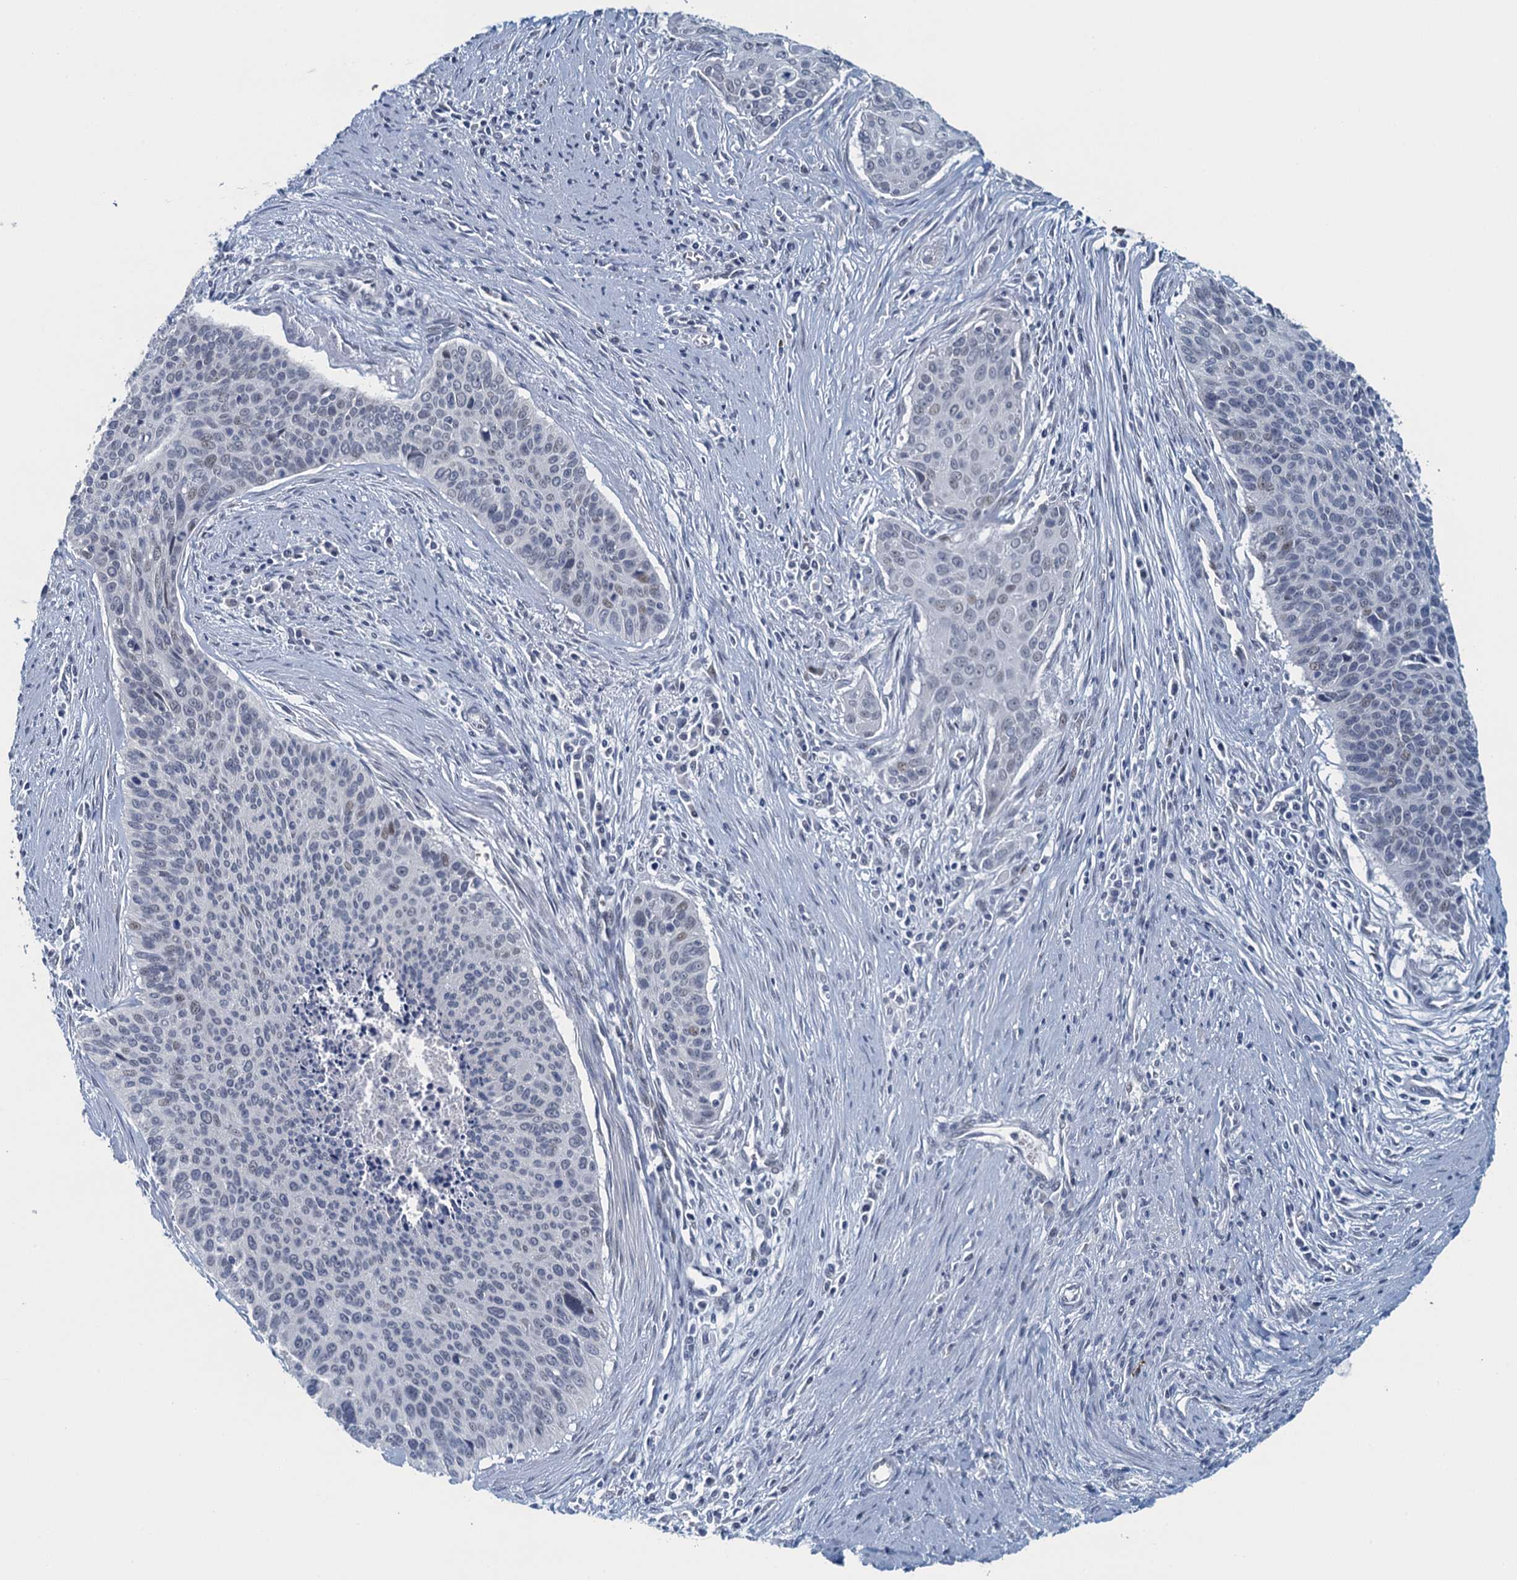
{"staining": {"intensity": "negative", "quantity": "none", "location": "none"}, "tissue": "cervical cancer", "cell_type": "Tumor cells", "image_type": "cancer", "snomed": [{"axis": "morphology", "description": "Squamous cell carcinoma, NOS"}, {"axis": "topography", "description": "Cervix"}], "caption": "Tumor cells show no significant staining in cervical cancer (squamous cell carcinoma).", "gene": "TTLL9", "patient": {"sex": "female", "age": 55}}